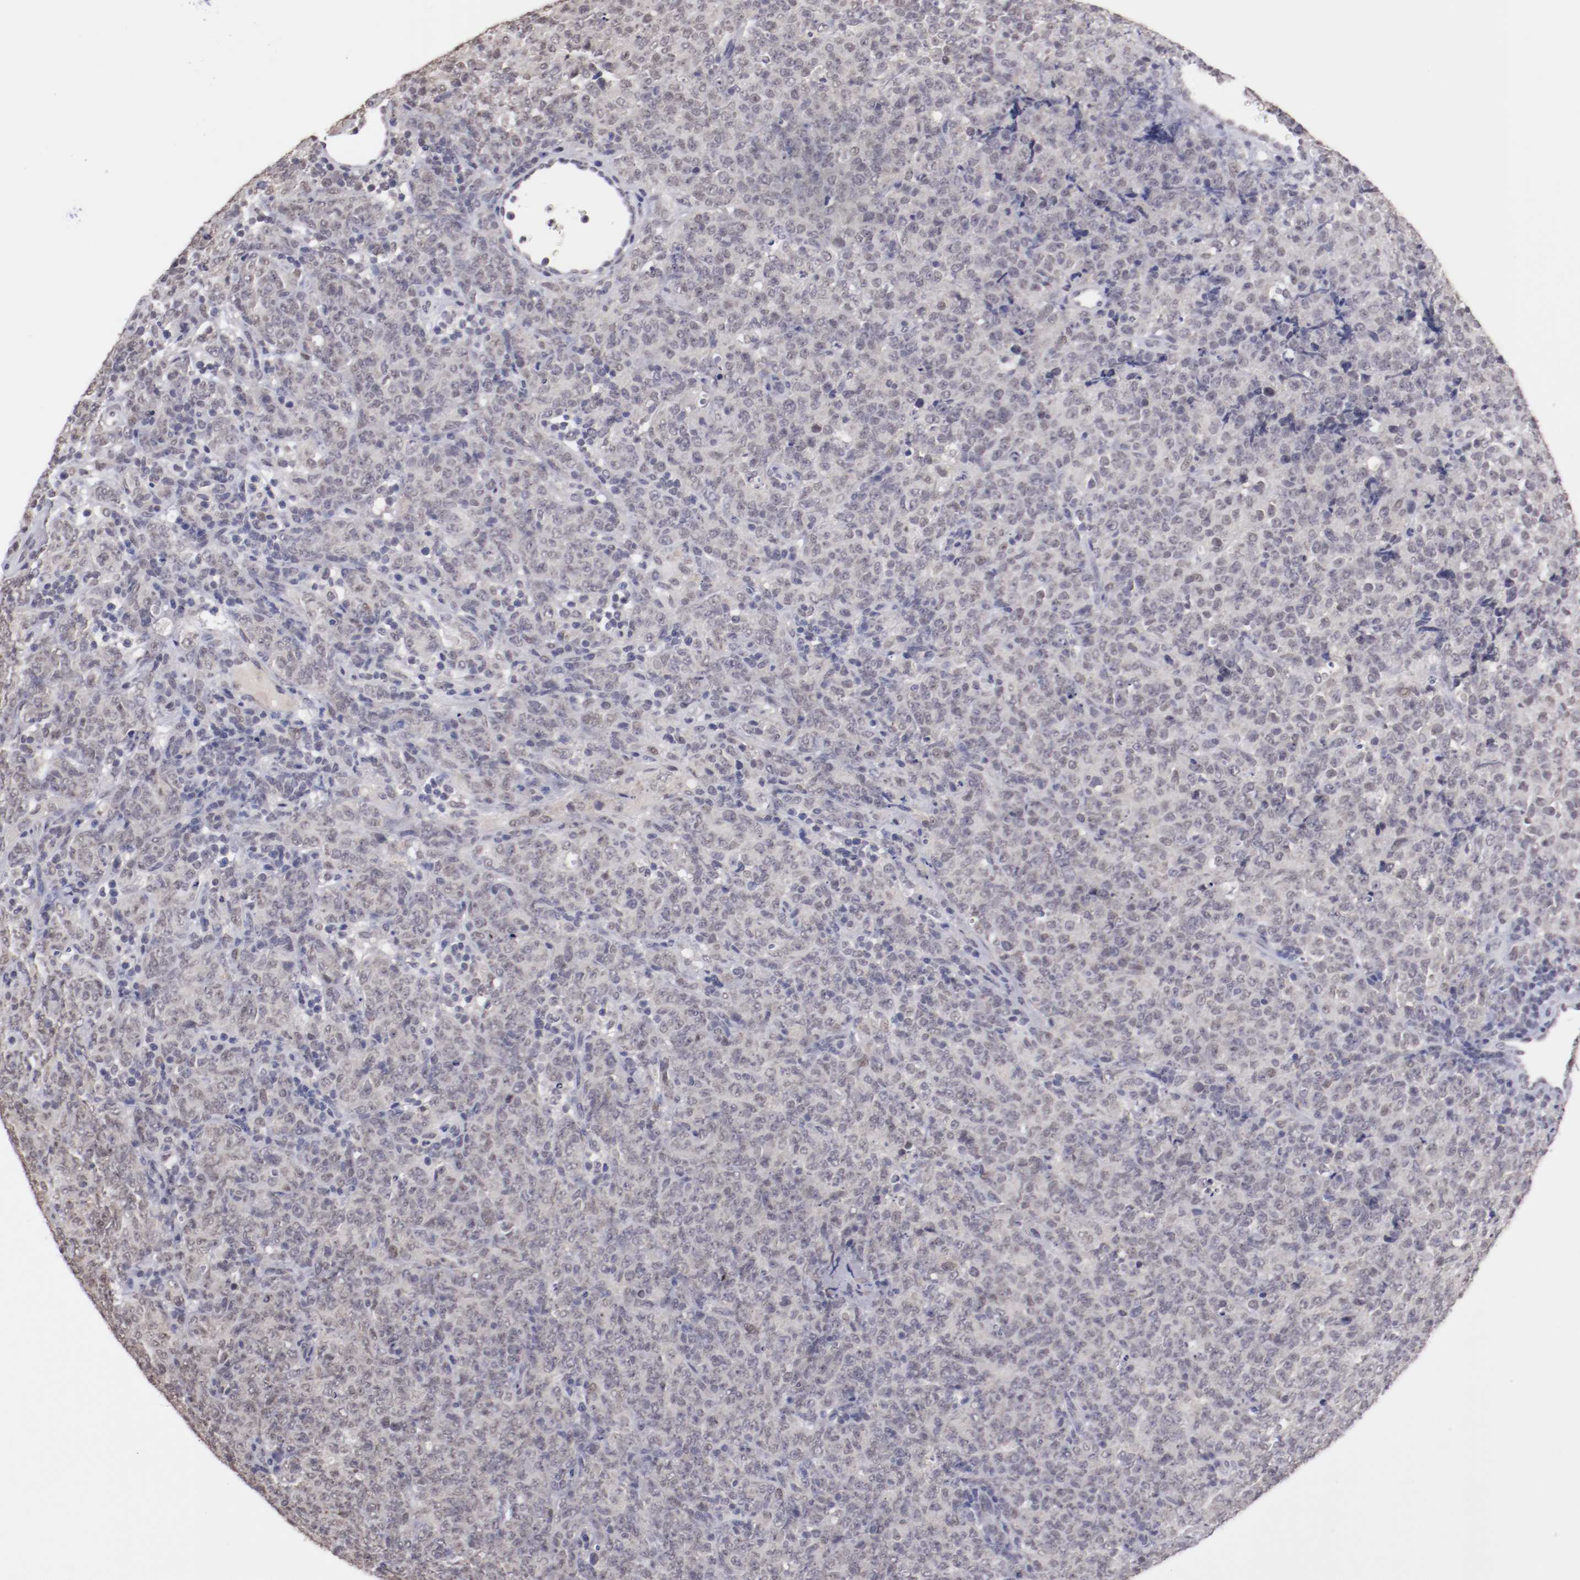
{"staining": {"intensity": "weak", "quantity": "25%-75%", "location": "nuclear"}, "tissue": "lymphoma", "cell_type": "Tumor cells", "image_type": "cancer", "snomed": [{"axis": "morphology", "description": "Malignant lymphoma, non-Hodgkin's type, High grade"}, {"axis": "topography", "description": "Tonsil"}], "caption": "Brown immunohistochemical staining in human high-grade malignant lymphoma, non-Hodgkin's type exhibits weak nuclear staining in about 25%-75% of tumor cells.", "gene": "NRXN3", "patient": {"sex": "female", "age": 36}}